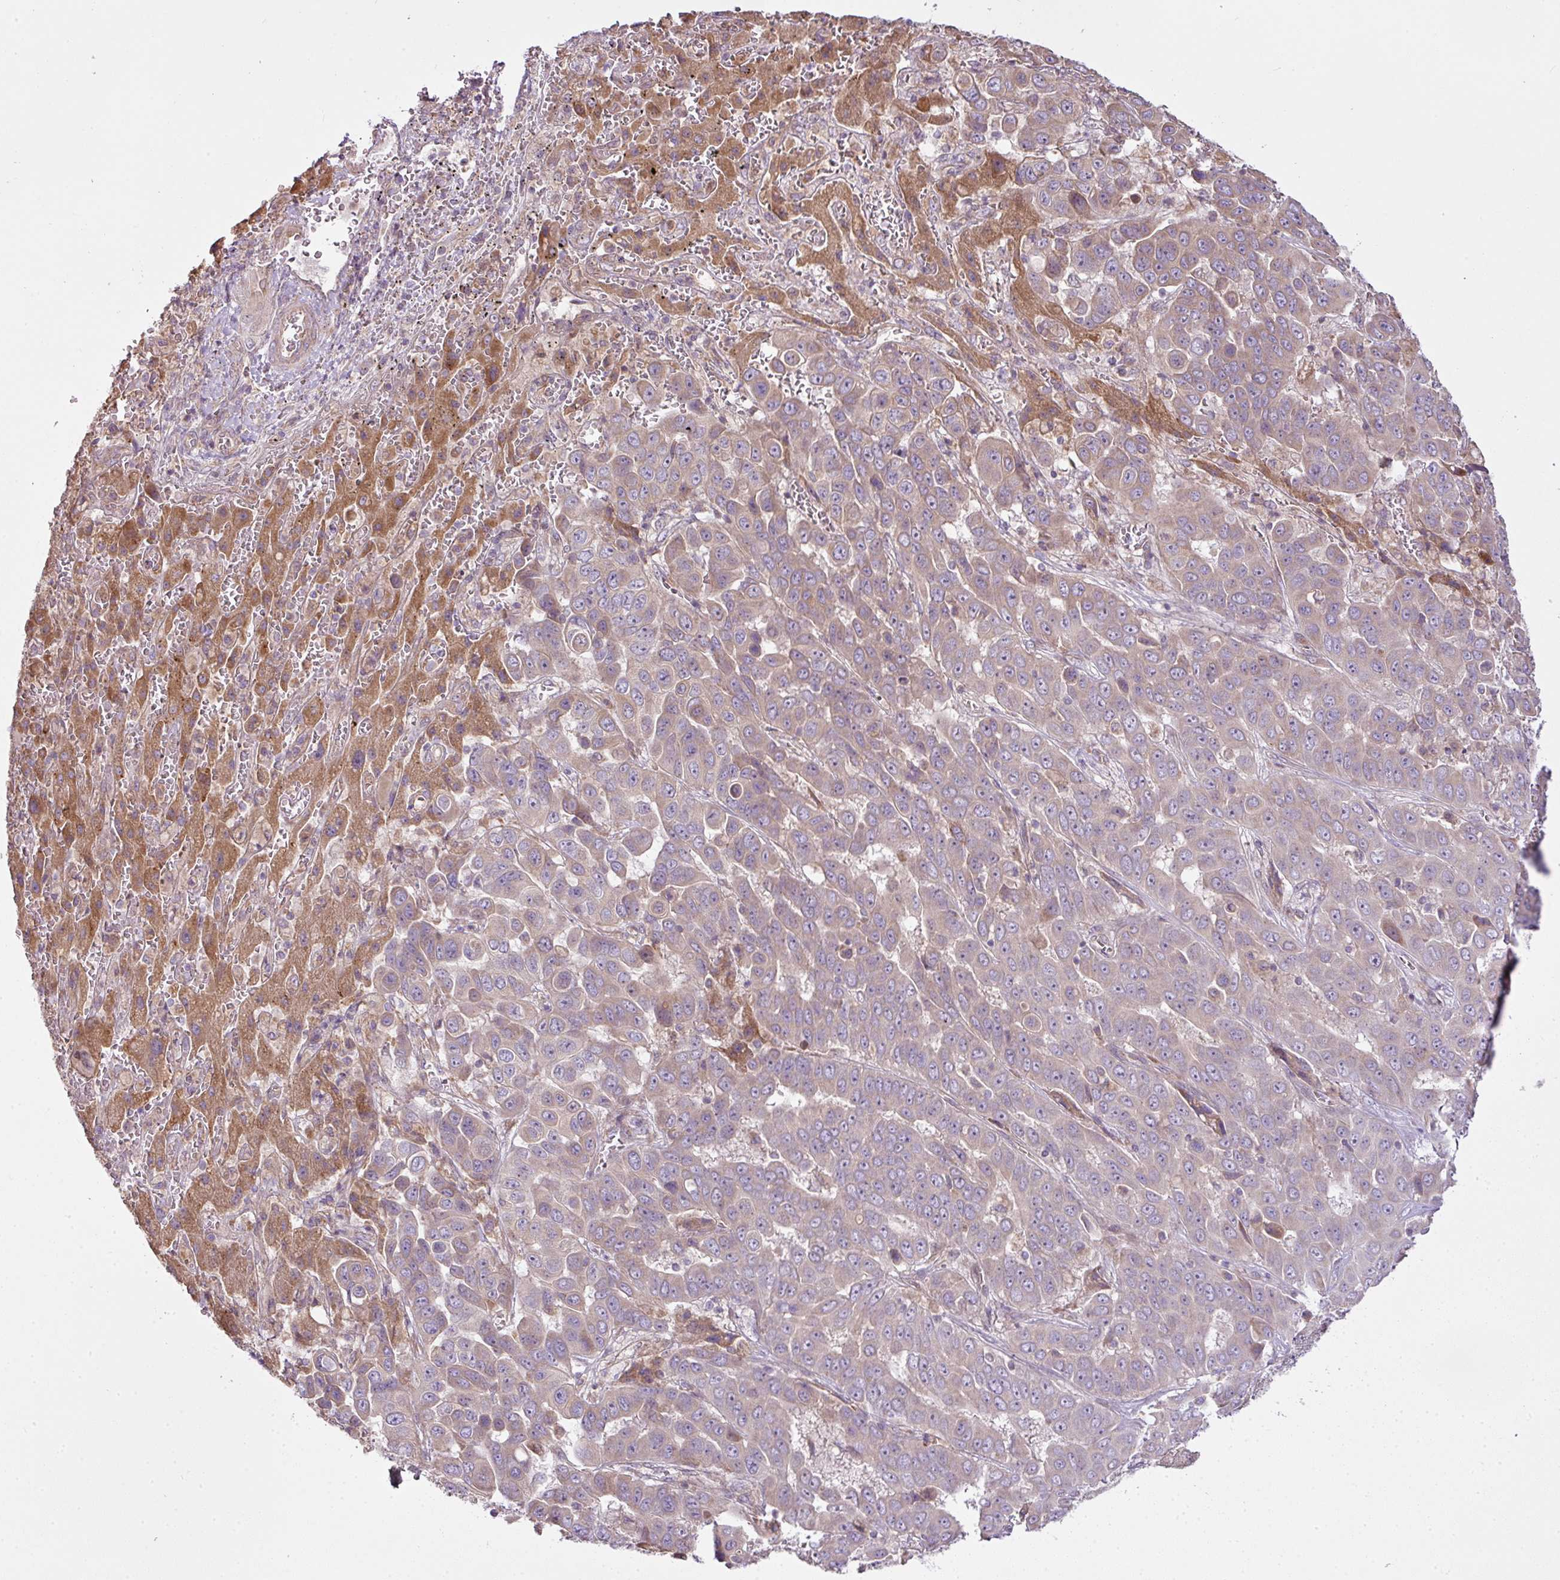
{"staining": {"intensity": "weak", "quantity": "25%-75%", "location": "cytoplasmic/membranous"}, "tissue": "liver cancer", "cell_type": "Tumor cells", "image_type": "cancer", "snomed": [{"axis": "morphology", "description": "Cholangiocarcinoma"}, {"axis": "topography", "description": "Liver"}], "caption": "Immunohistochemical staining of liver cholangiocarcinoma exhibits low levels of weak cytoplasmic/membranous protein positivity in about 25%-75% of tumor cells. (DAB (3,3'-diaminobenzidine) = brown stain, brightfield microscopy at high magnification).", "gene": "COX18", "patient": {"sex": "female", "age": 52}}